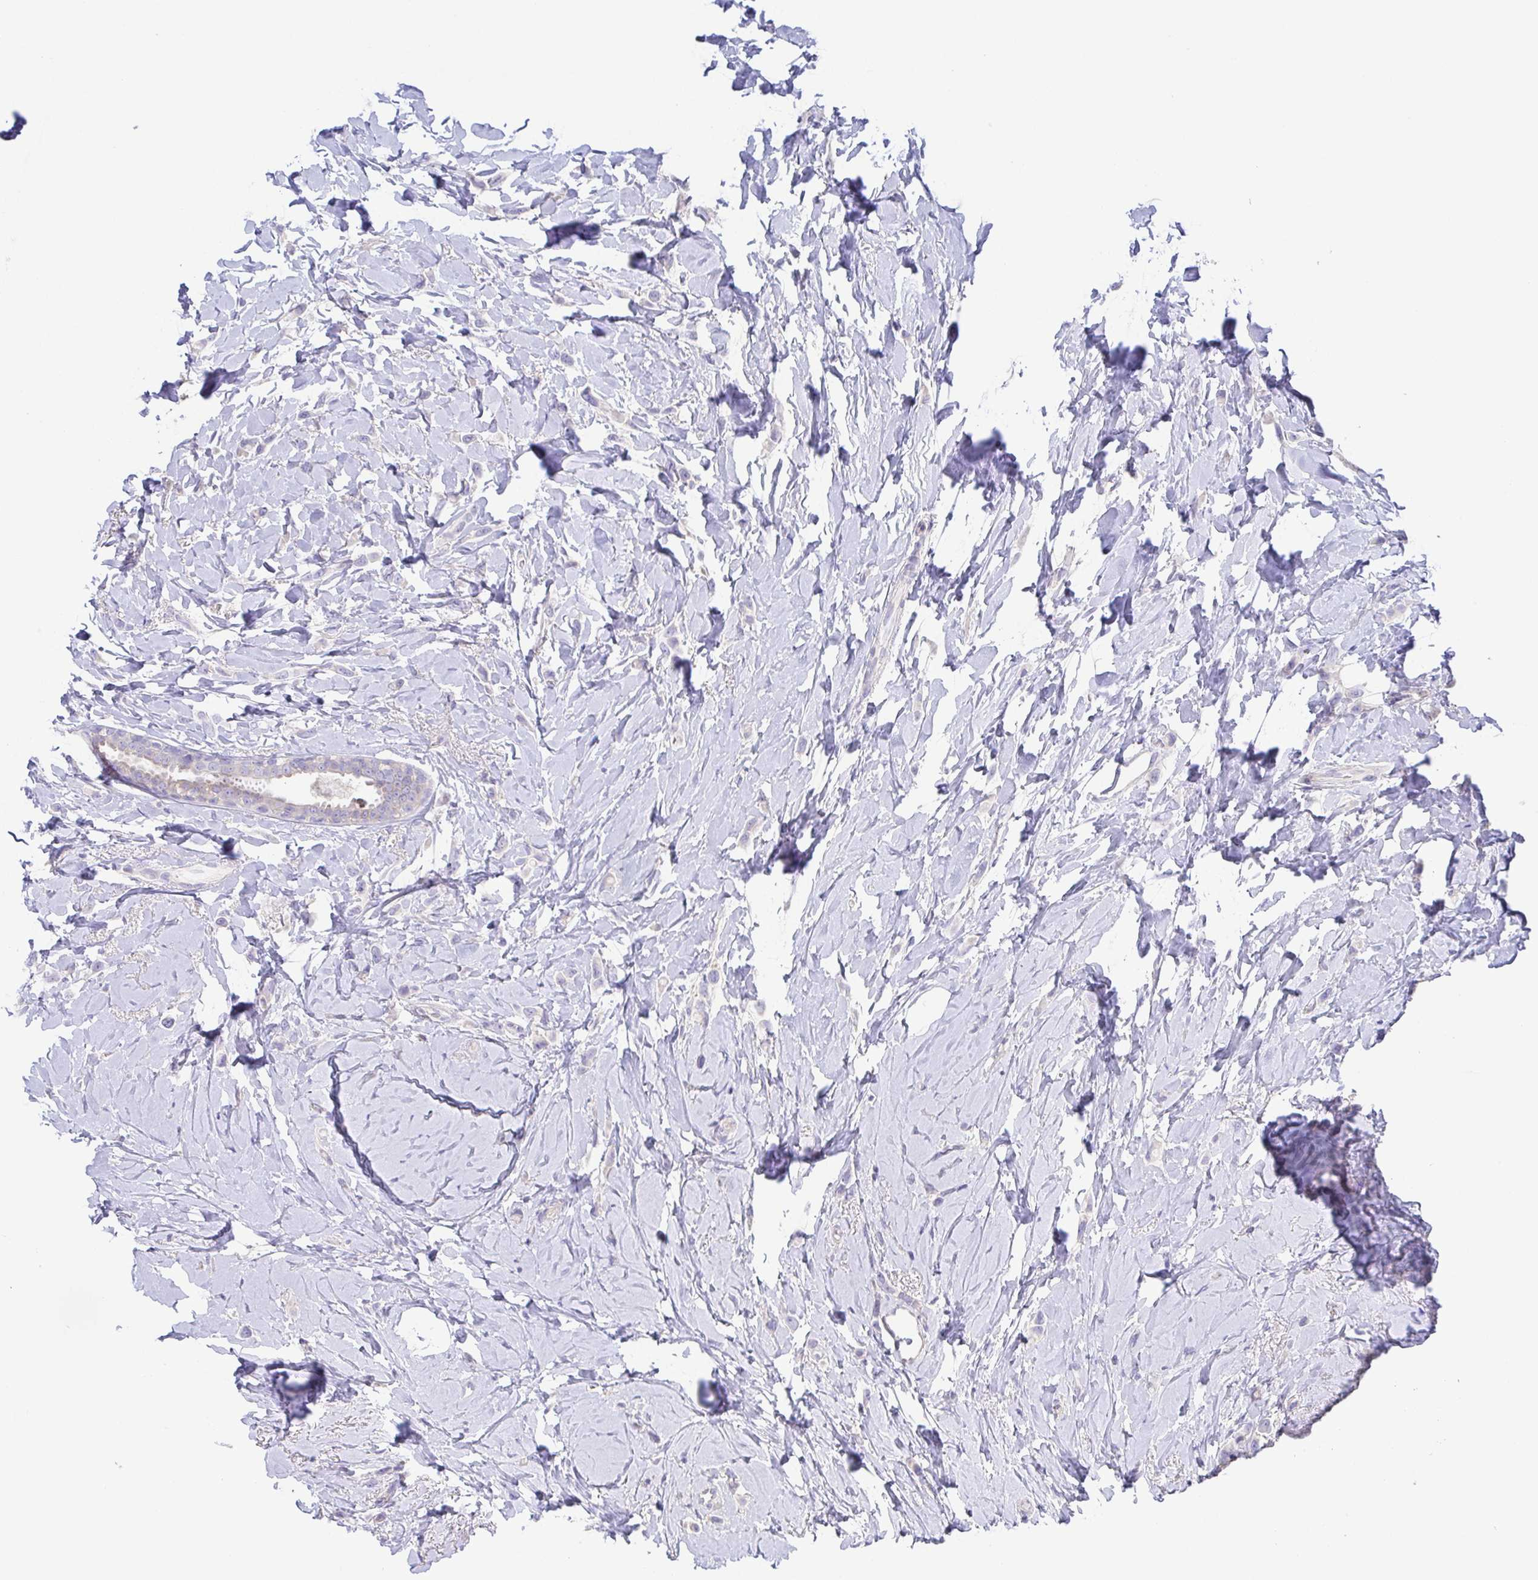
{"staining": {"intensity": "negative", "quantity": "none", "location": "none"}, "tissue": "breast cancer", "cell_type": "Tumor cells", "image_type": "cancer", "snomed": [{"axis": "morphology", "description": "Lobular carcinoma"}, {"axis": "topography", "description": "Breast"}], "caption": "The IHC image has no significant expression in tumor cells of breast cancer (lobular carcinoma) tissue.", "gene": "PKDREJ", "patient": {"sex": "female", "age": 66}}